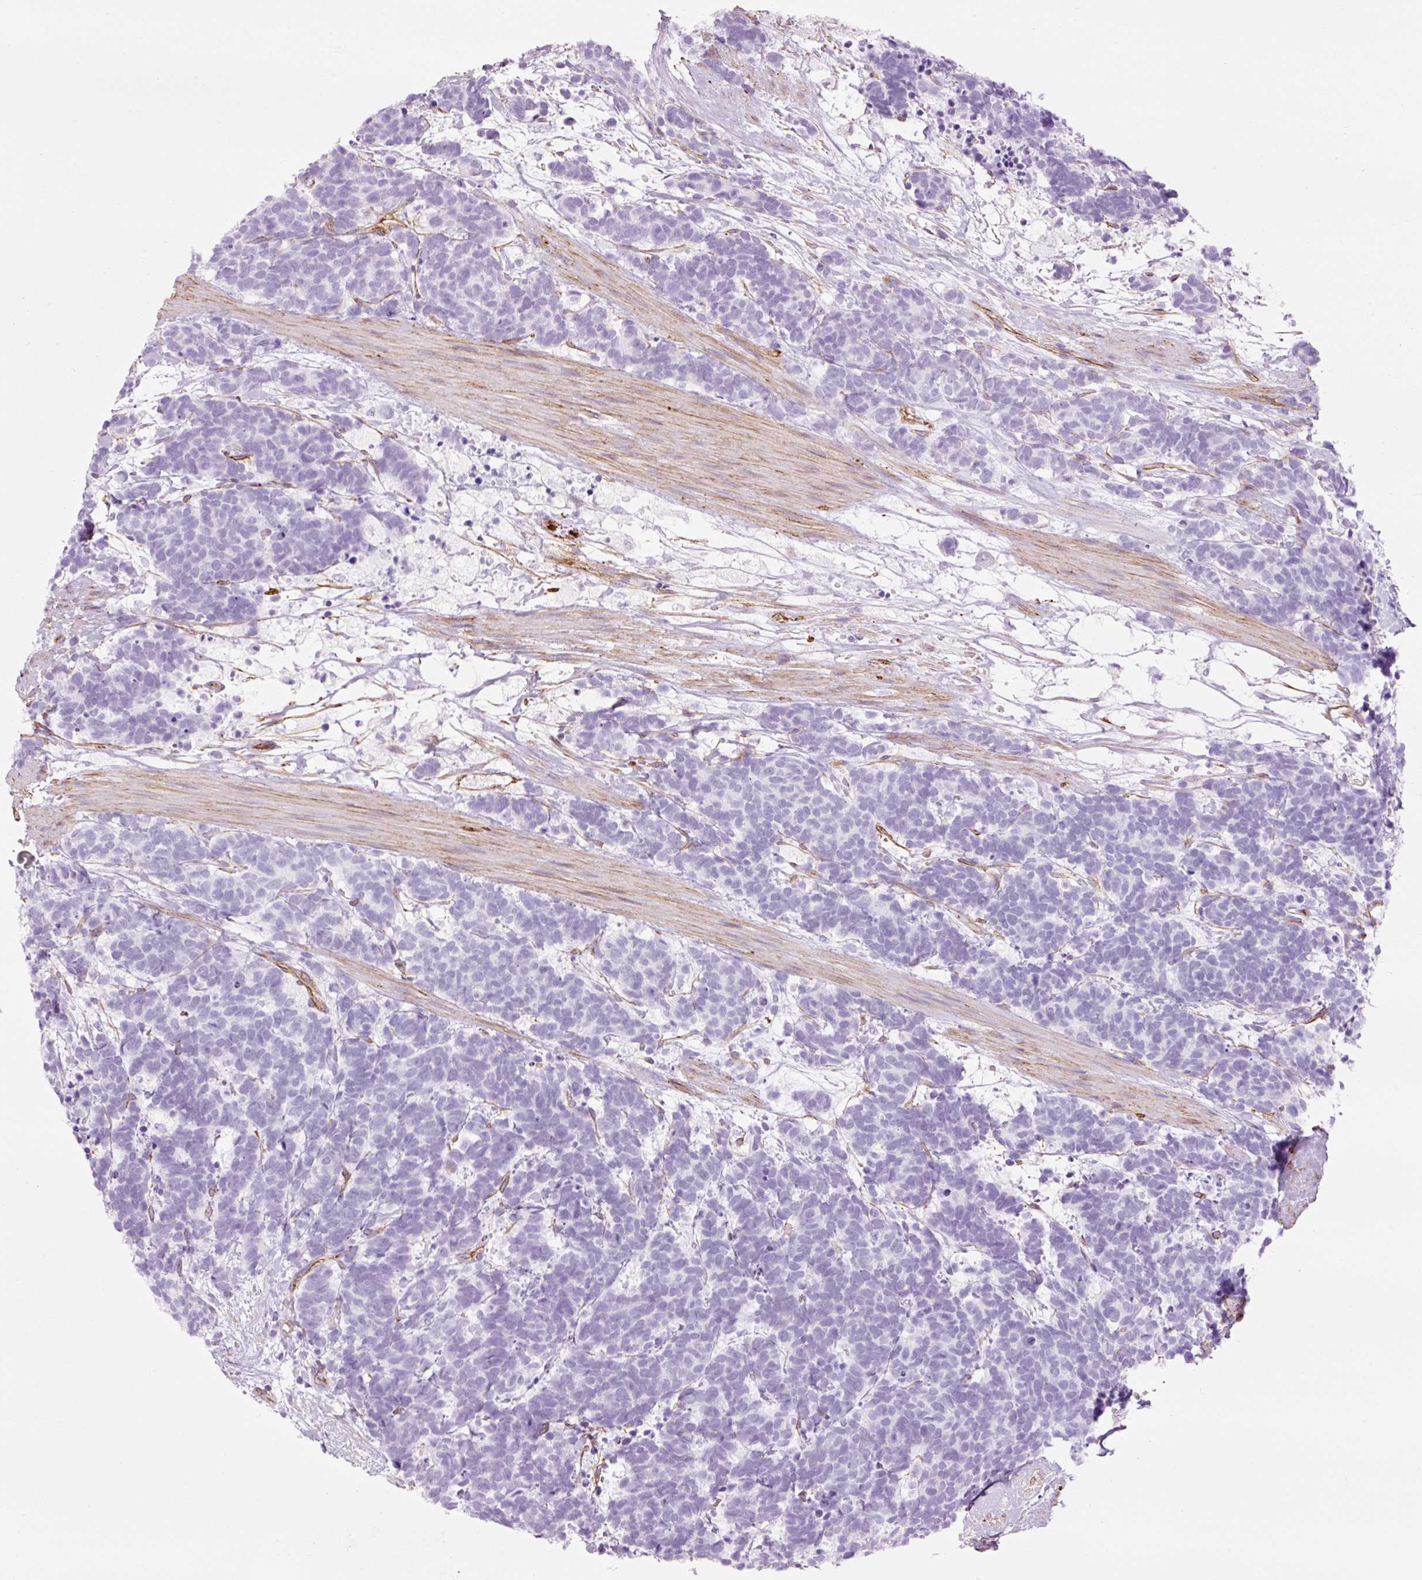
{"staining": {"intensity": "negative", "quantity": "none", "location": "none"}, "tissue": "carcinoid", "cell_type": "Tumor cells", "image_type": "cancer", "snomed": [{"axis": "morphology", "description": "Carcinoma, NOS"}, {"axis": "morphology", "description": "Carcinoid, malignant, NOS"}, {"axis": "topography", "description": "Prostate"}], "caption": "Image shows no protein staining in tumor cells of carcinoid tissue.", "gene": "CAV1", "patient": {"sex": "male", "age": 57}}